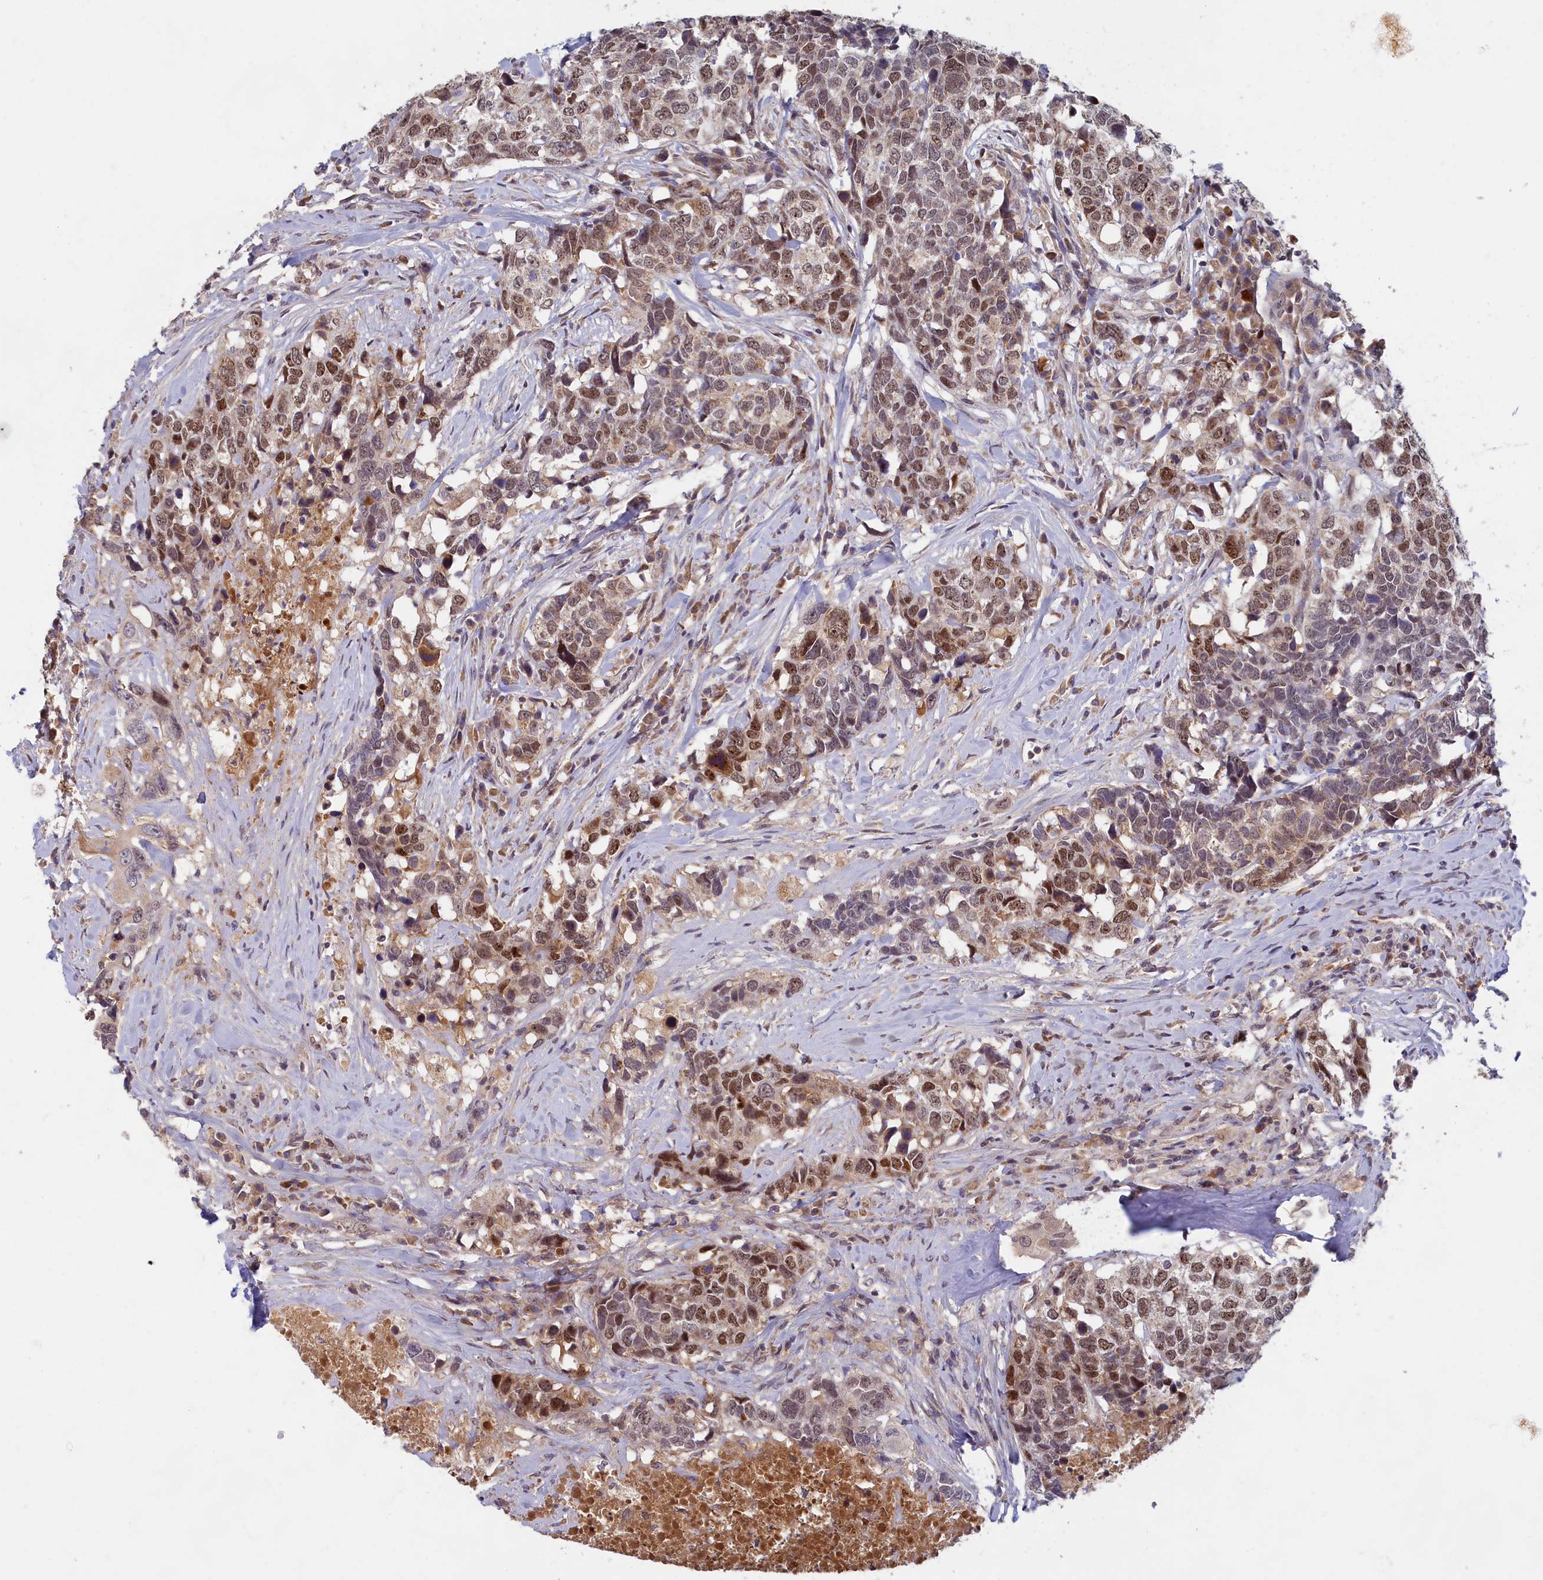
{"staining": {"intensity": "moderate", "quantity": ">75%", "location": "cytoplasmic/membranous,nuclear"}, "tissue": "head and neck cancer", "cell_type": "Tumor cells", "image_type": "cancer", "snomed": [{"axis": "morphology", "description": "Squamous cell carcinoma, NOS"}, {"axis": "topography", "description": "Head-Neck"}], "caption": "Immunohistochemistry (DAB) staining of human head and neck squamous cell carcinoma displays moderate cytoplasmic/membranous and nuclear protein positivity in about >75% of tumor cells. The staining was performed using DAB (3,3'-diaminobenzidine), with brown indicating positive protein expression. Nuclei are stained blue with hematoxylin.", "gene": "EARS2", "patient": {"sex": "male", "age": 66}}